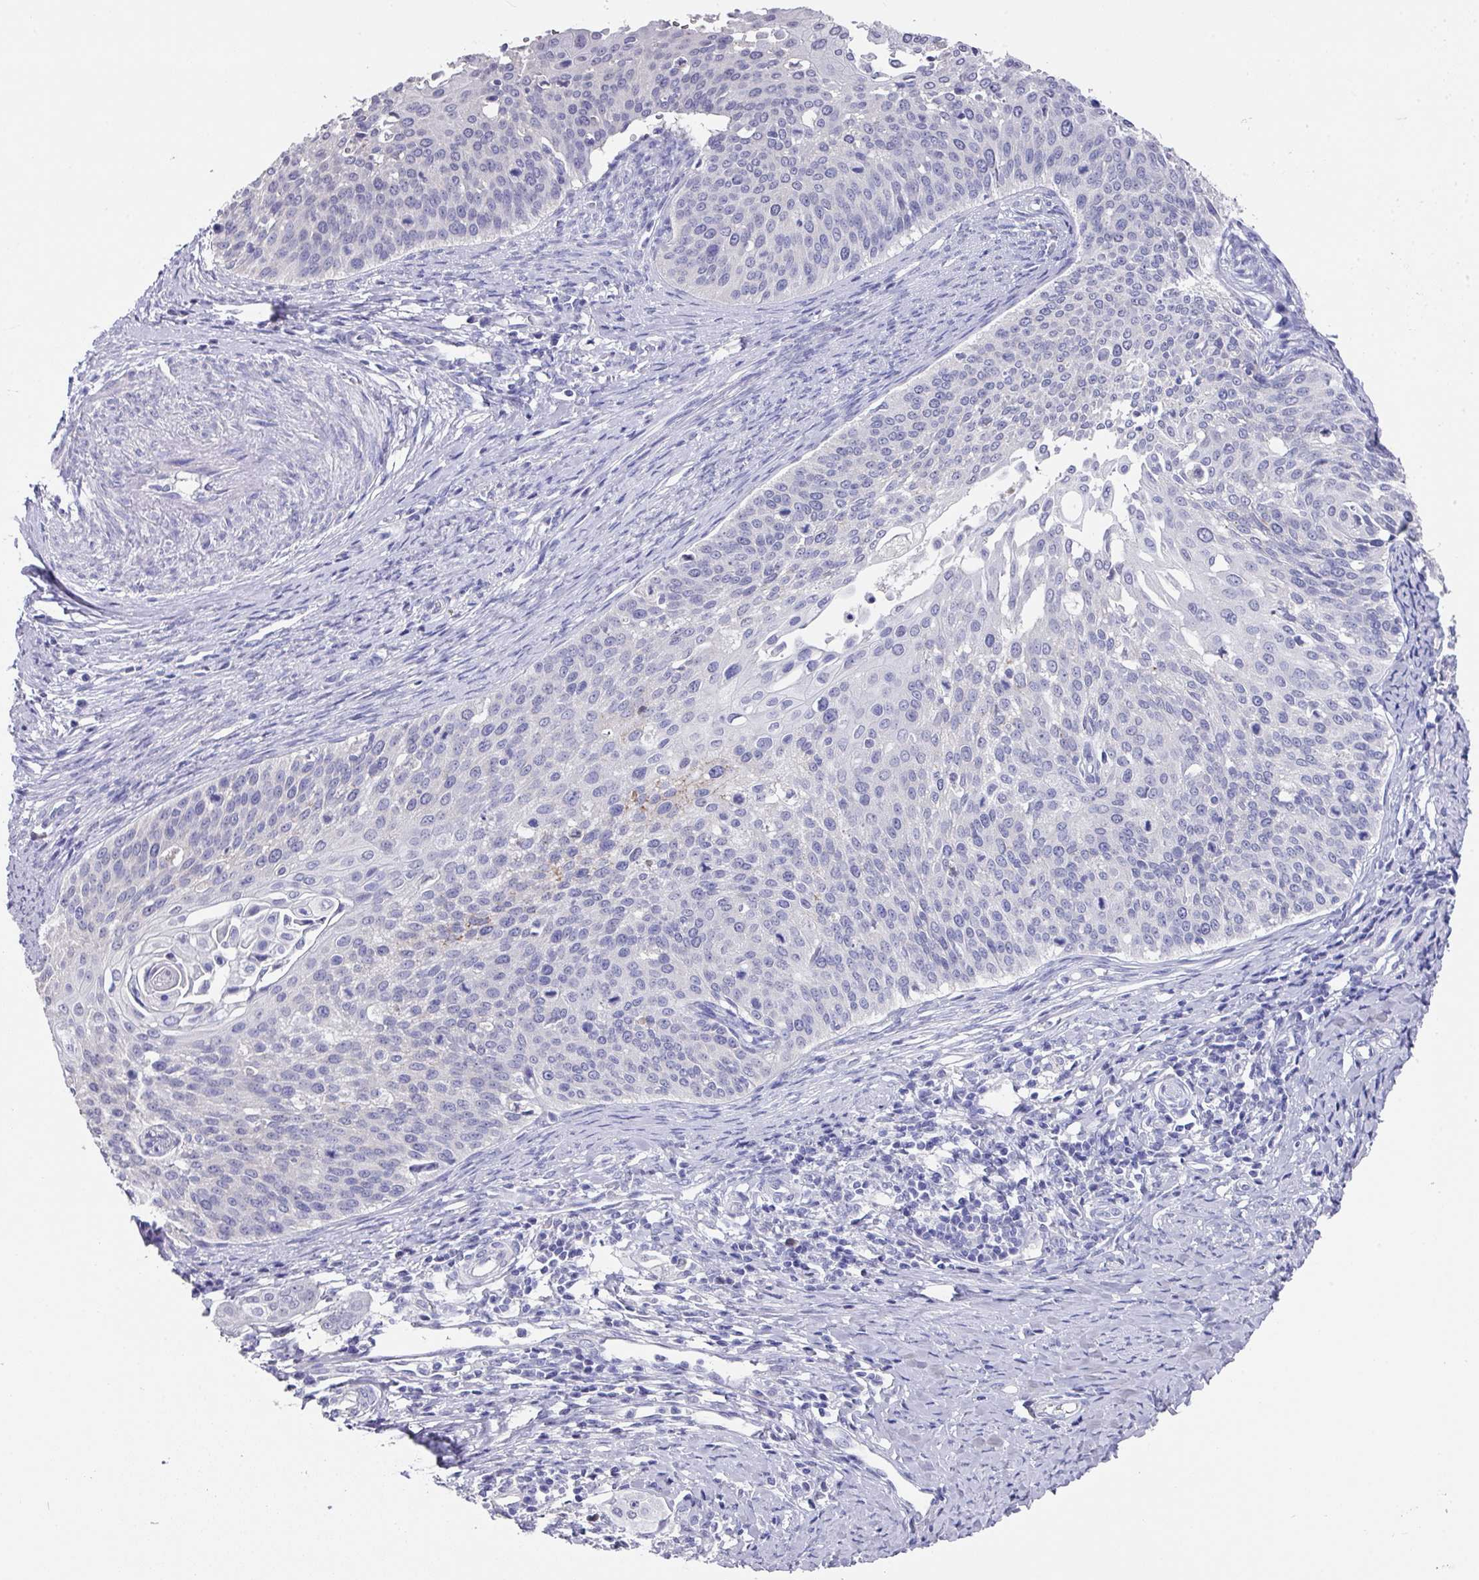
{"staining": {"intensity": "negative", "quantity": "none", "location": "none"}, "tissue": "cervical cancer", "cell_type": "Tumor cells", "image_type": "cancer", "snomed": [{"axis": "morphology", "description": "Squamous cell carcinoma, NOS"}, {"axis": "topography", "description": "Cervix"}], "caption": "This image is of cervical cancer stained with immunohistochemistry to label a protein in brown with the nuclei are counter-stained blue. There is no expression in tumor cells. (Immunohistochemistry, brightfield microscopy, high magnification).", "gene": "DAZL", "patient": {"sex": "female", "age": 44}}